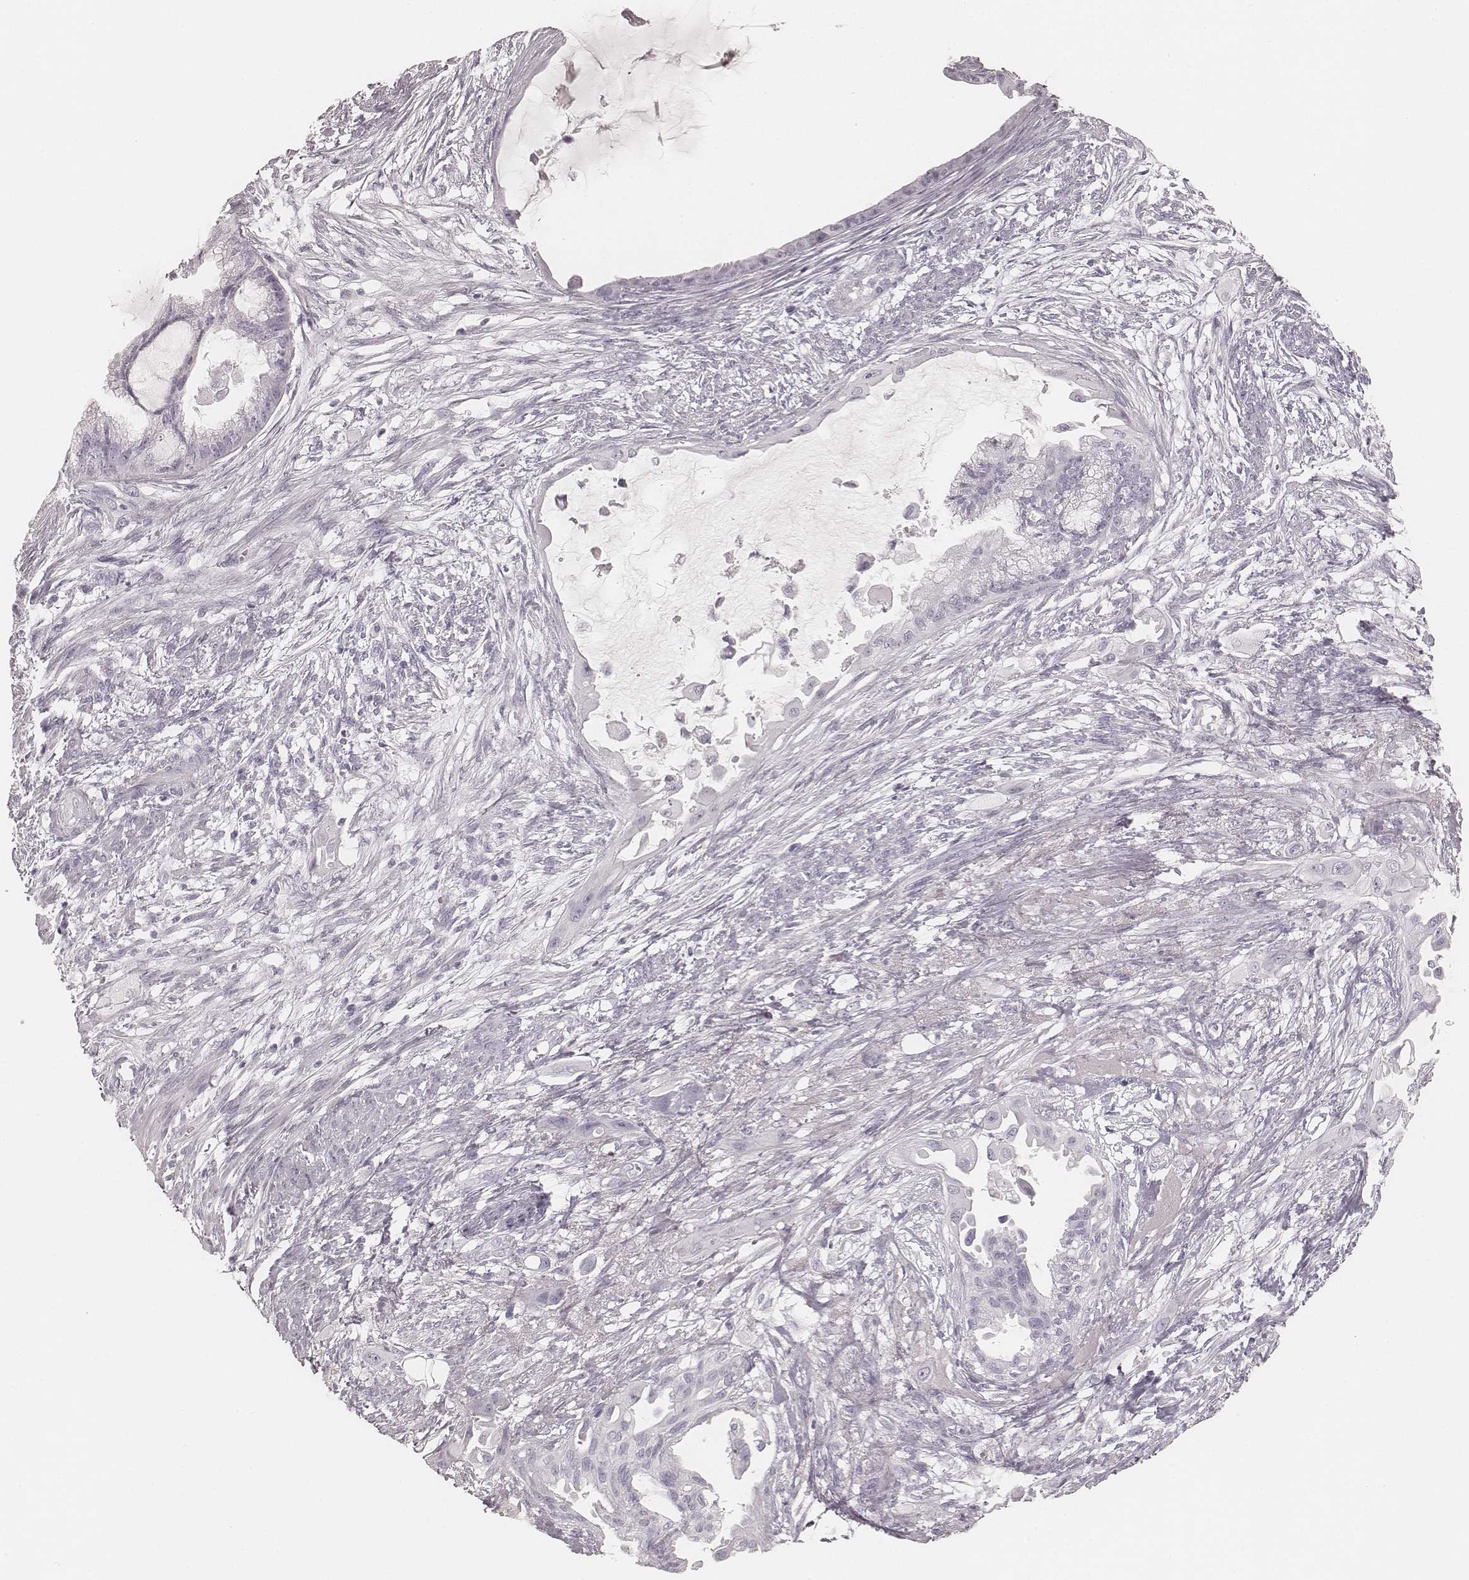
{"staining": {"intensity": "negative", "quantity": "none", "location": "none"}, "tissue": "endometrial cancer", "cell_type": "Tumor cells", "image_type": "cancer", "snomed": [{"axis": "morphology", "description": "Adenocarcinoma, NOS"}, {"axis": "topography", "description": "Endometrium"}], "caption": "Protein analysis of endometrial cancer (adenocarcinoma) shows no significant expression in tumor cells.", "gene": "KRT72", "patient": {"sex": "female", "age": 86}}